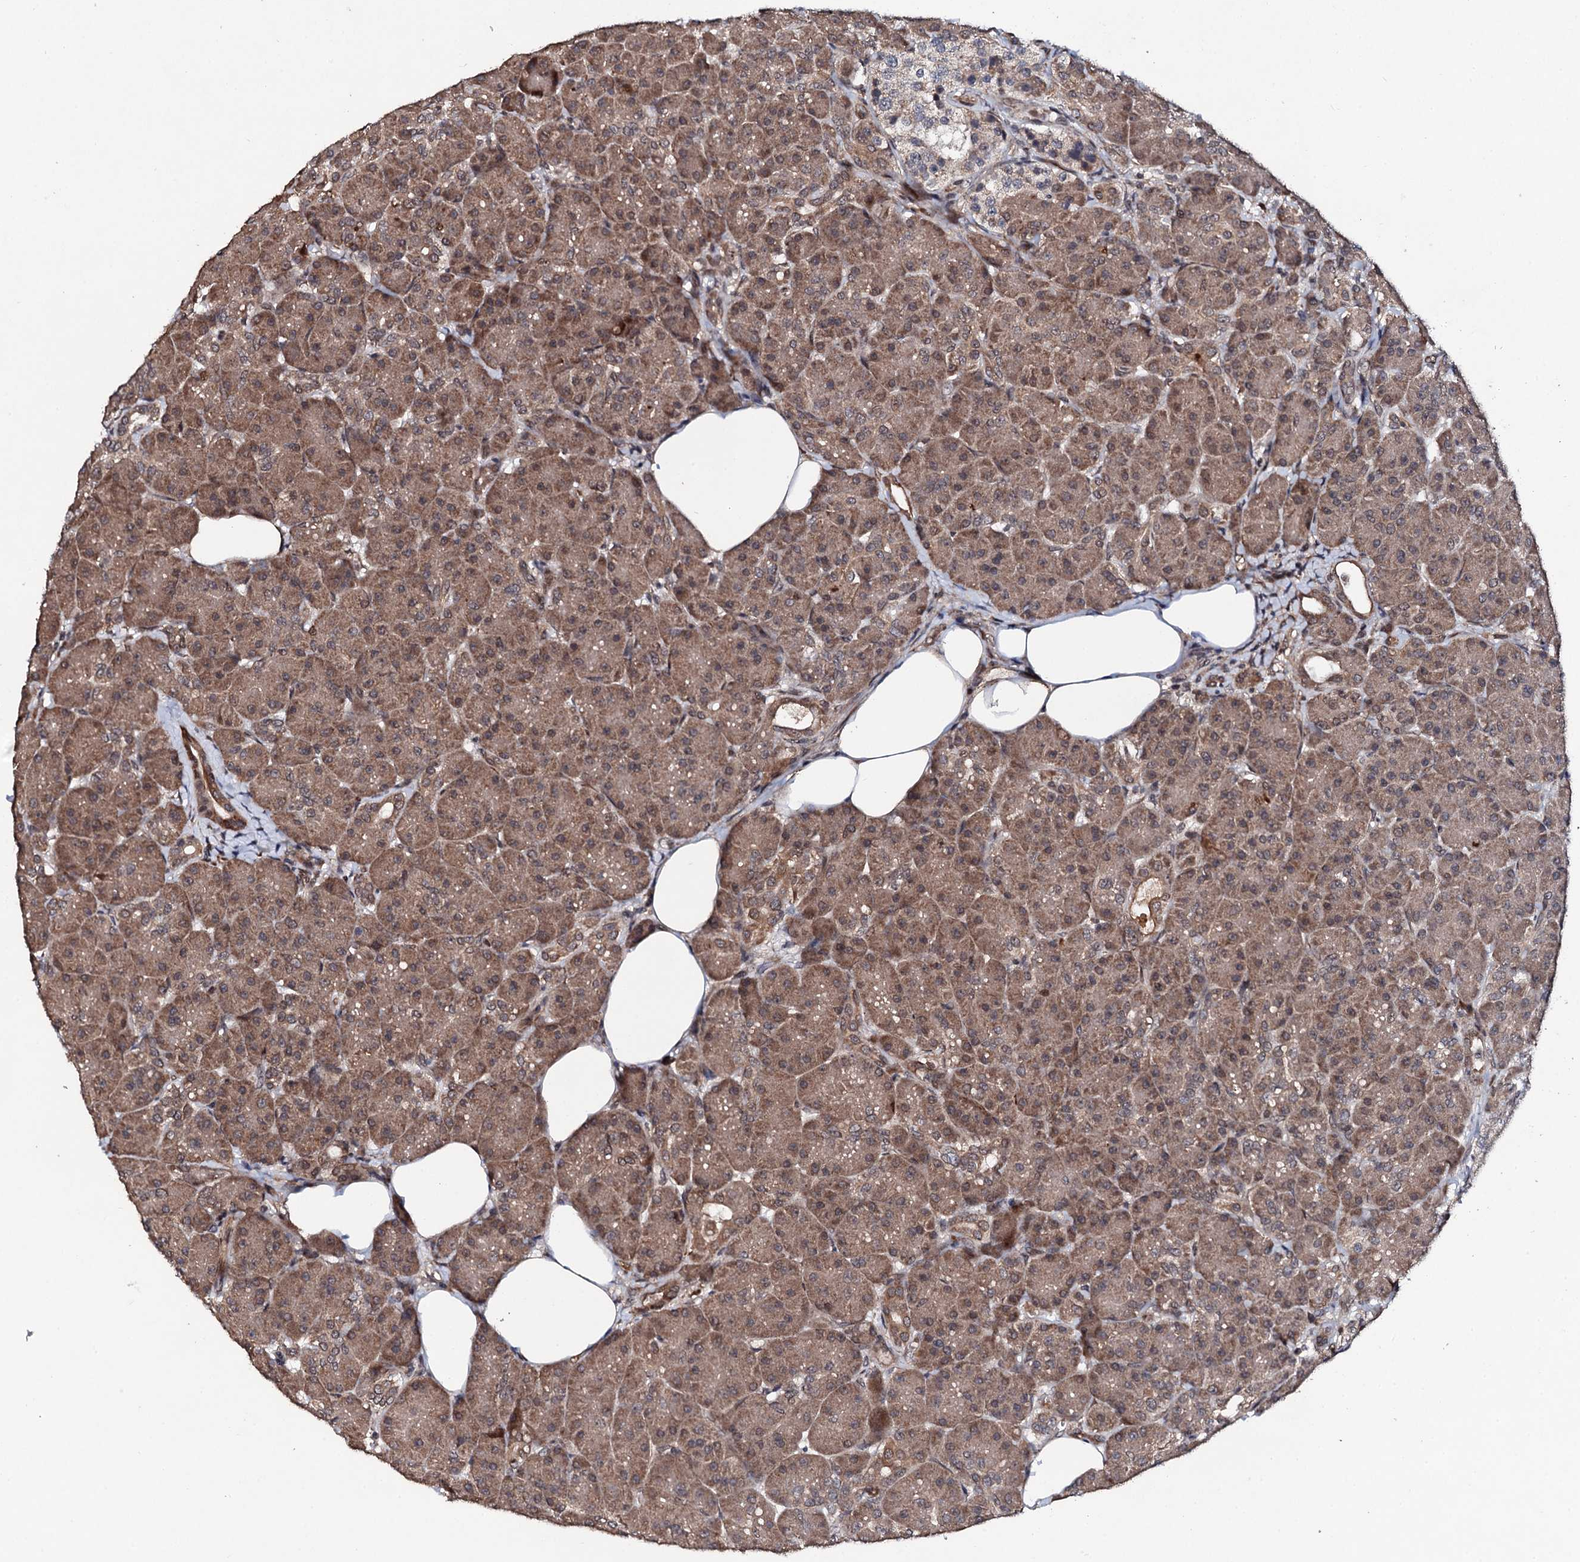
{"staining": {"intensity": "moderate", "quantity": ">75%", "location": "cytoplasmic/membranous"}, "tissue": "pancreas", "cell_type": "Exocrine glandular cells", "image_type": "normal", "snomed": [{"axis": "morphology", "description": "Normal tissue, NOS"}, {"axis": "topography", "description": "Pancreas"}], "caption": "Immunohistochemistry (DAB (3,3'-diaminobenzidine)) staining of benign human pancreas reveals moderate cytoplasmic/membranous protein staining in approximately >75% of exocrine glandular cells.", "gene": "FAM111A", "patient": {"sex": "male", "age": 63}}